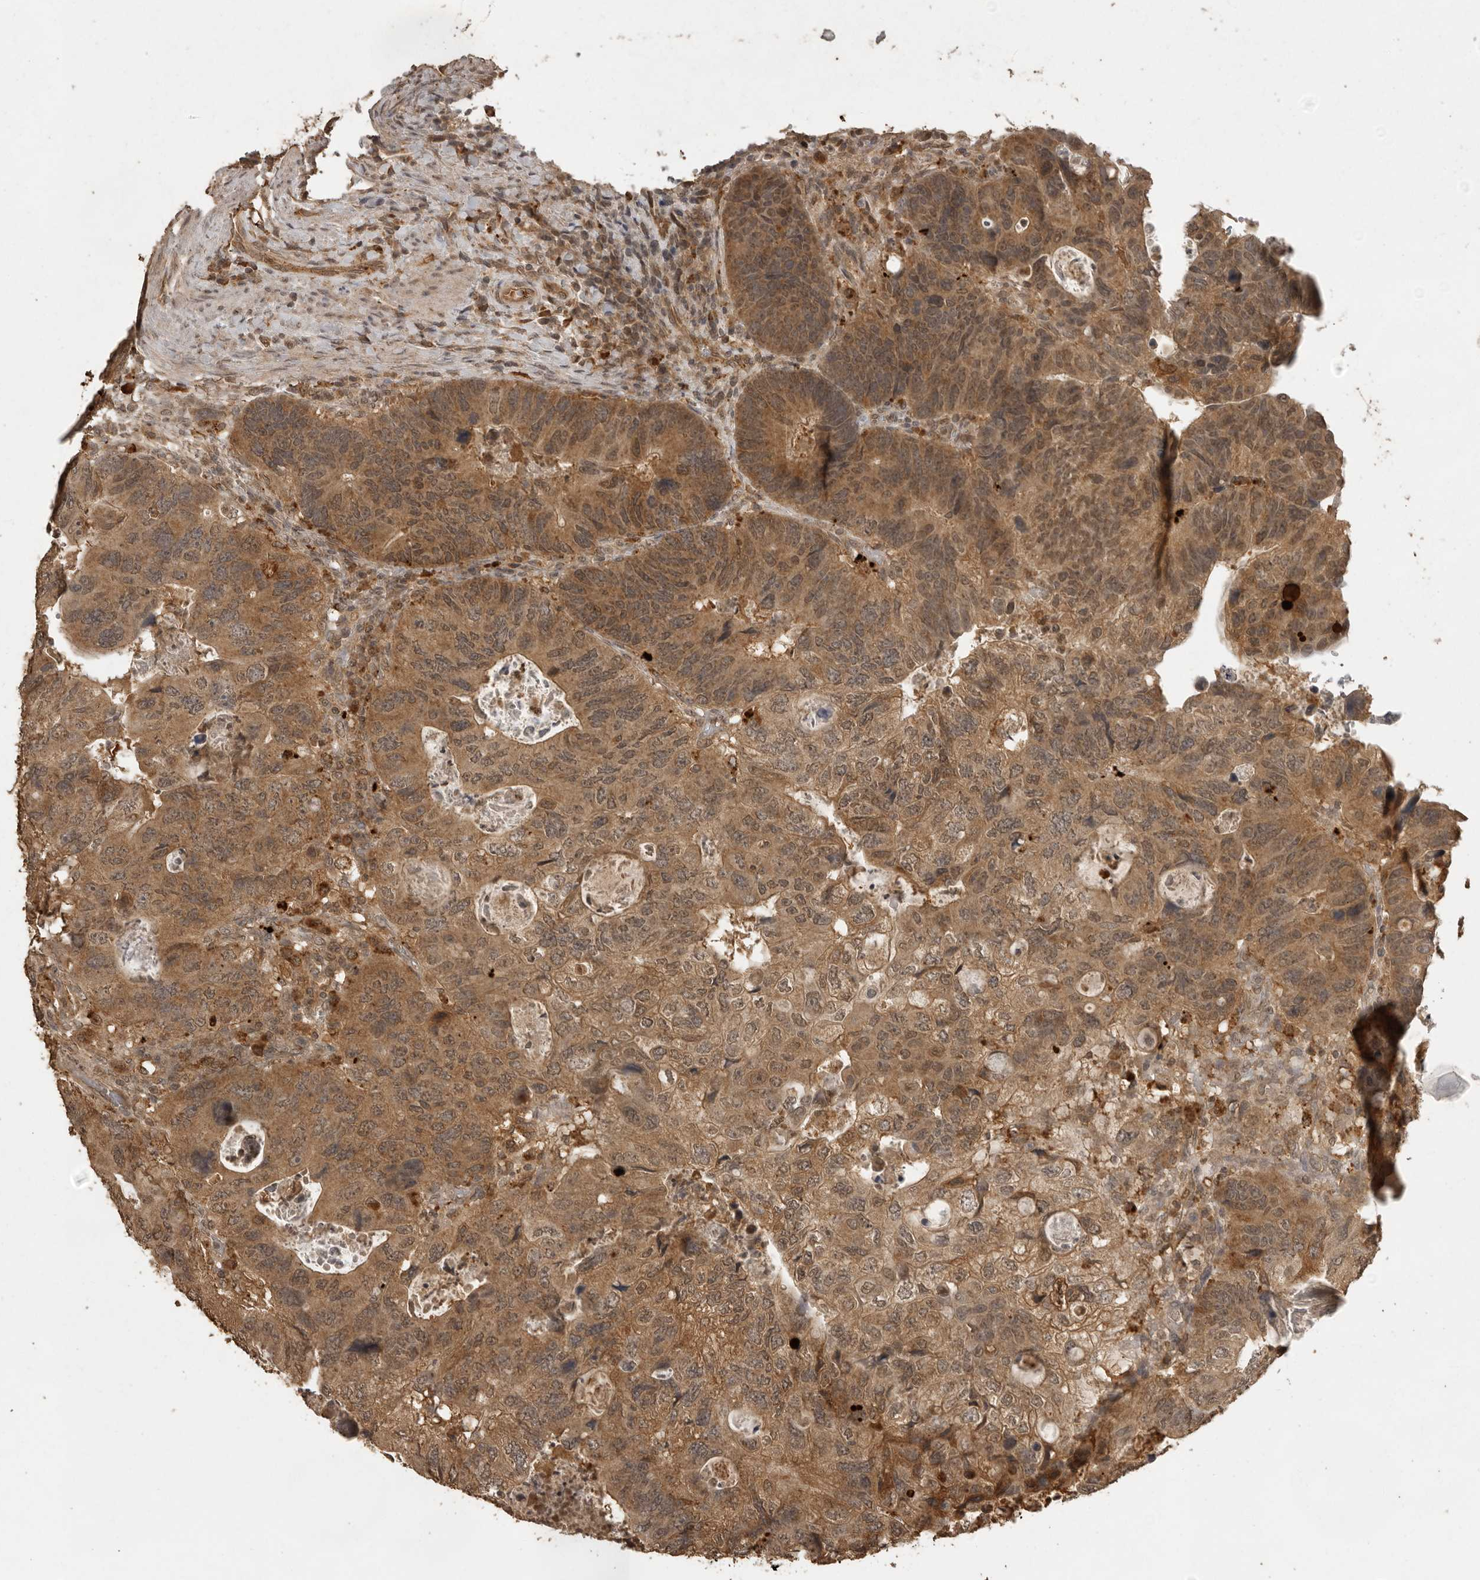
{"staining": {"intensity": "moderate", "quantity": ">75%", "location": "cytoplasmic/membranous"}, "tissue": "colorectal cancer", "cell_type": "Tumor cells", "image_type": "cancer", "snomed": [{"axis": "morphology", "description": "Adenocarcinoma, NOS"}, {"axis": "topography", "description": "Rectum"}], "caption": "Immunohistochemistry (IHC) (DAB) staining of human colorectal adenocarcinoma displays moderate cytoplasmic/membranous protein positivity in about >75% of tumor cells.", "gene": "CTF1", "patient": {"sex": "male", "age": 59}}